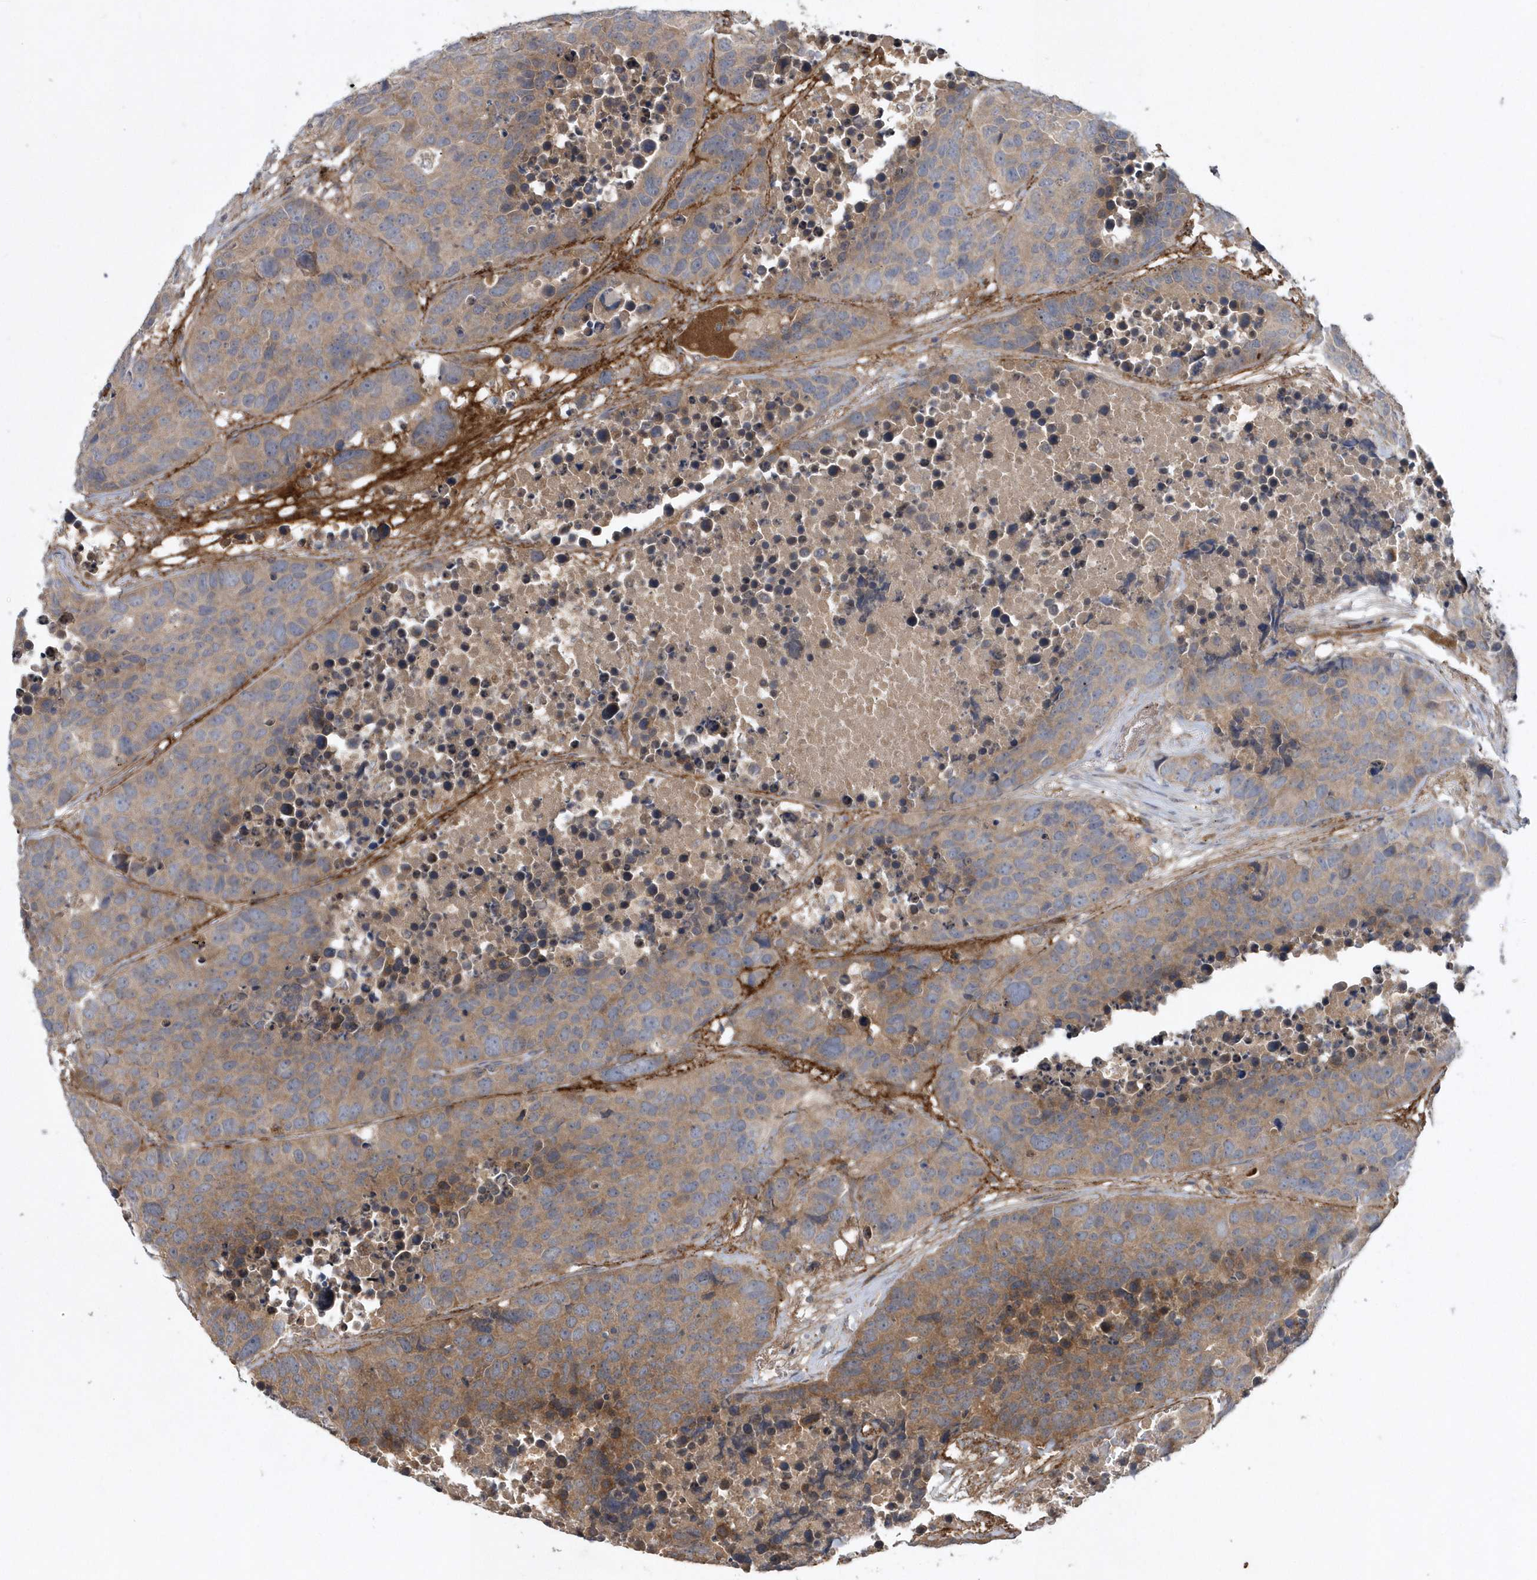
{"staining": {"intensity": "weak", "quantity": ">75%", "location": "cytoplasmic/membranous"}, "tissue": "carcinoid", "cell_type": "Tumor cells", "image_type": "cancer", "snomed": [{"axis": "morphology", "description": "Carcinoid, malignant, NOS"}, {"axis": "topography", "description": "Lung"}], "caption": "Carcinoid stained for a protein demonstrates weak cytoplasmic/membranous positivity in tumor cells. Using DAB (brown) and hematoxylin (blue) stains, captured at high magnification using brightfield microscopy.", "gene": "HMGCS1", "patient": {"sex": "male", "age": 60}}